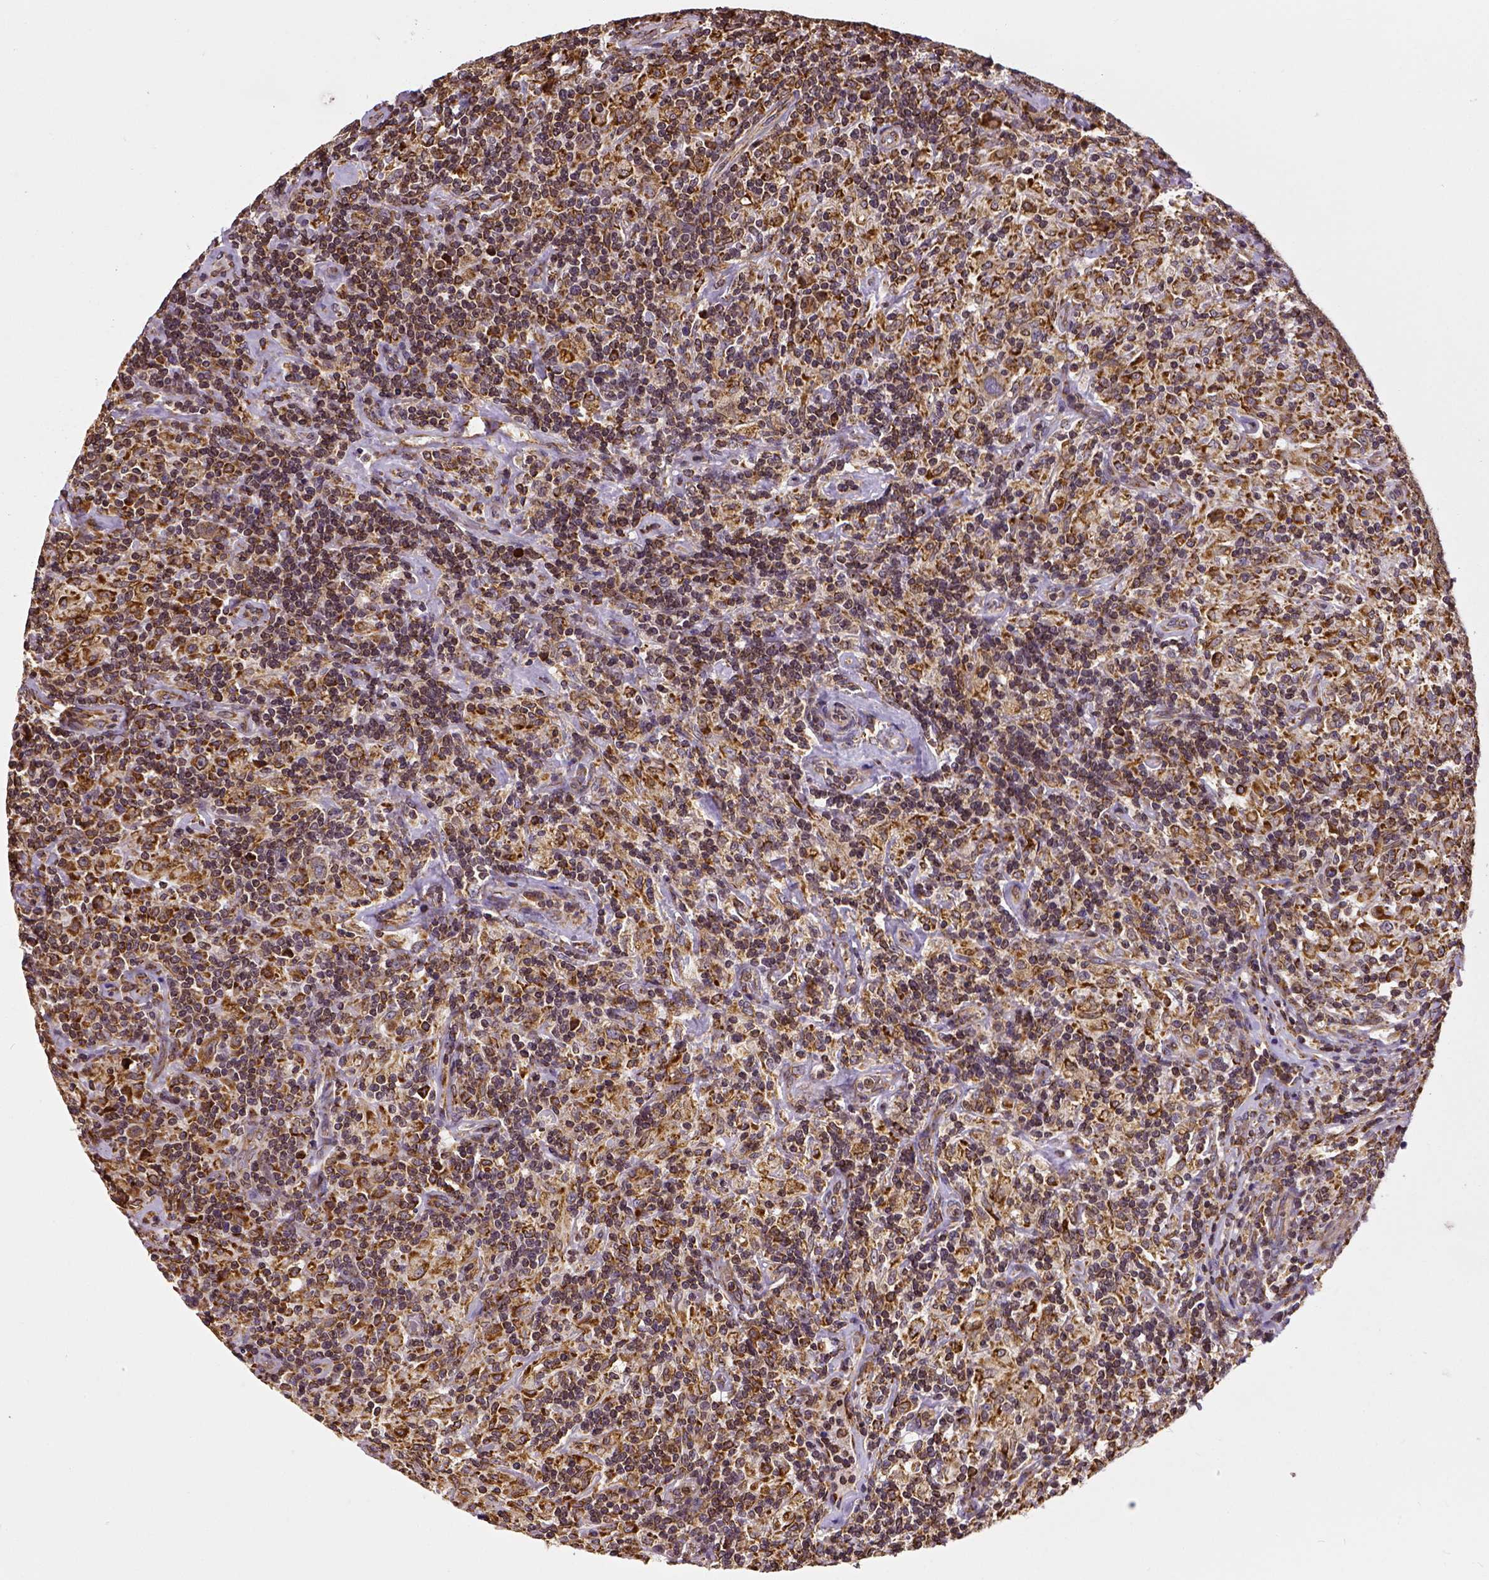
{"staining": {"intensity": "moderate", "quantity": "25%-75%", "location": "cytoplasmic/membranous"}, "tissue": "lymphoma", "cell_type": "Tumor cells", "image_type": "cancer", "snomed": [{"axis": "morphology", "description": "Hodgkin's disease, NOS"}, {"axis": "topography", "description": "Lymph node"}], "caption": "Immunohistochemistry (IHC) (DAB) staining of Hodgkin's disease exhibits moderate cytoplasmic/membranous protein staining in approximately 25%-75% of tumor cells.", "gene": "MTDH", "patient": {"sex": "male", "age": 70}}